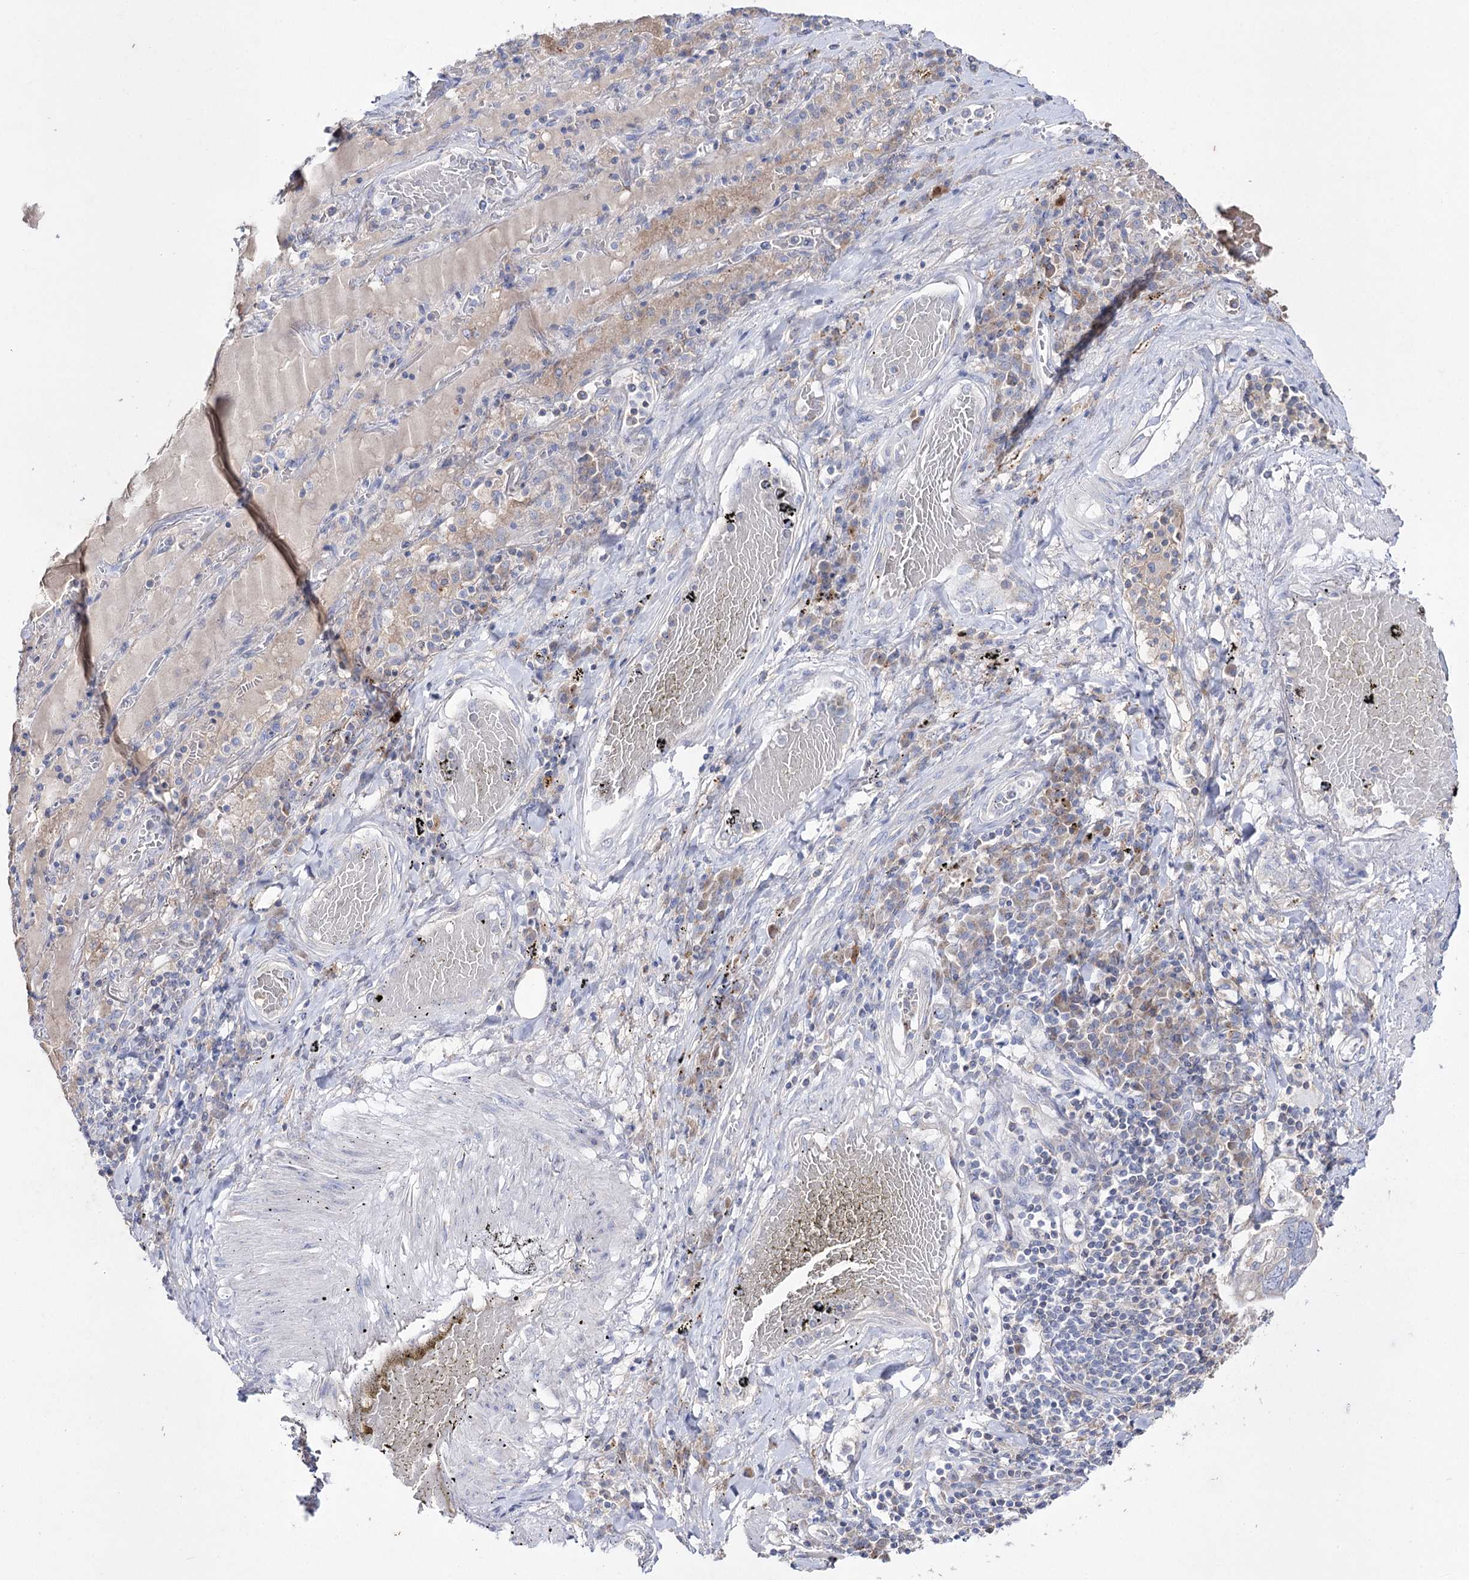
{"staining": {"intensity": "negative", "quantity": "none", "location": "none"}, "tissue": "lung cancer", "cell_type": "Tumor cells", "image_type": "cancer", "snomed": [{"axis": "morphology", "description": "Squamous cell carcinoma, NOS"}, {"axis": "topography", "description": "Lung"}], "caption": "This is an IHC micrograph of lung cancer. There is no expression in tumor cells.", "gene": "NAGLU", "patient": {"sex": "male", "age": 65}}